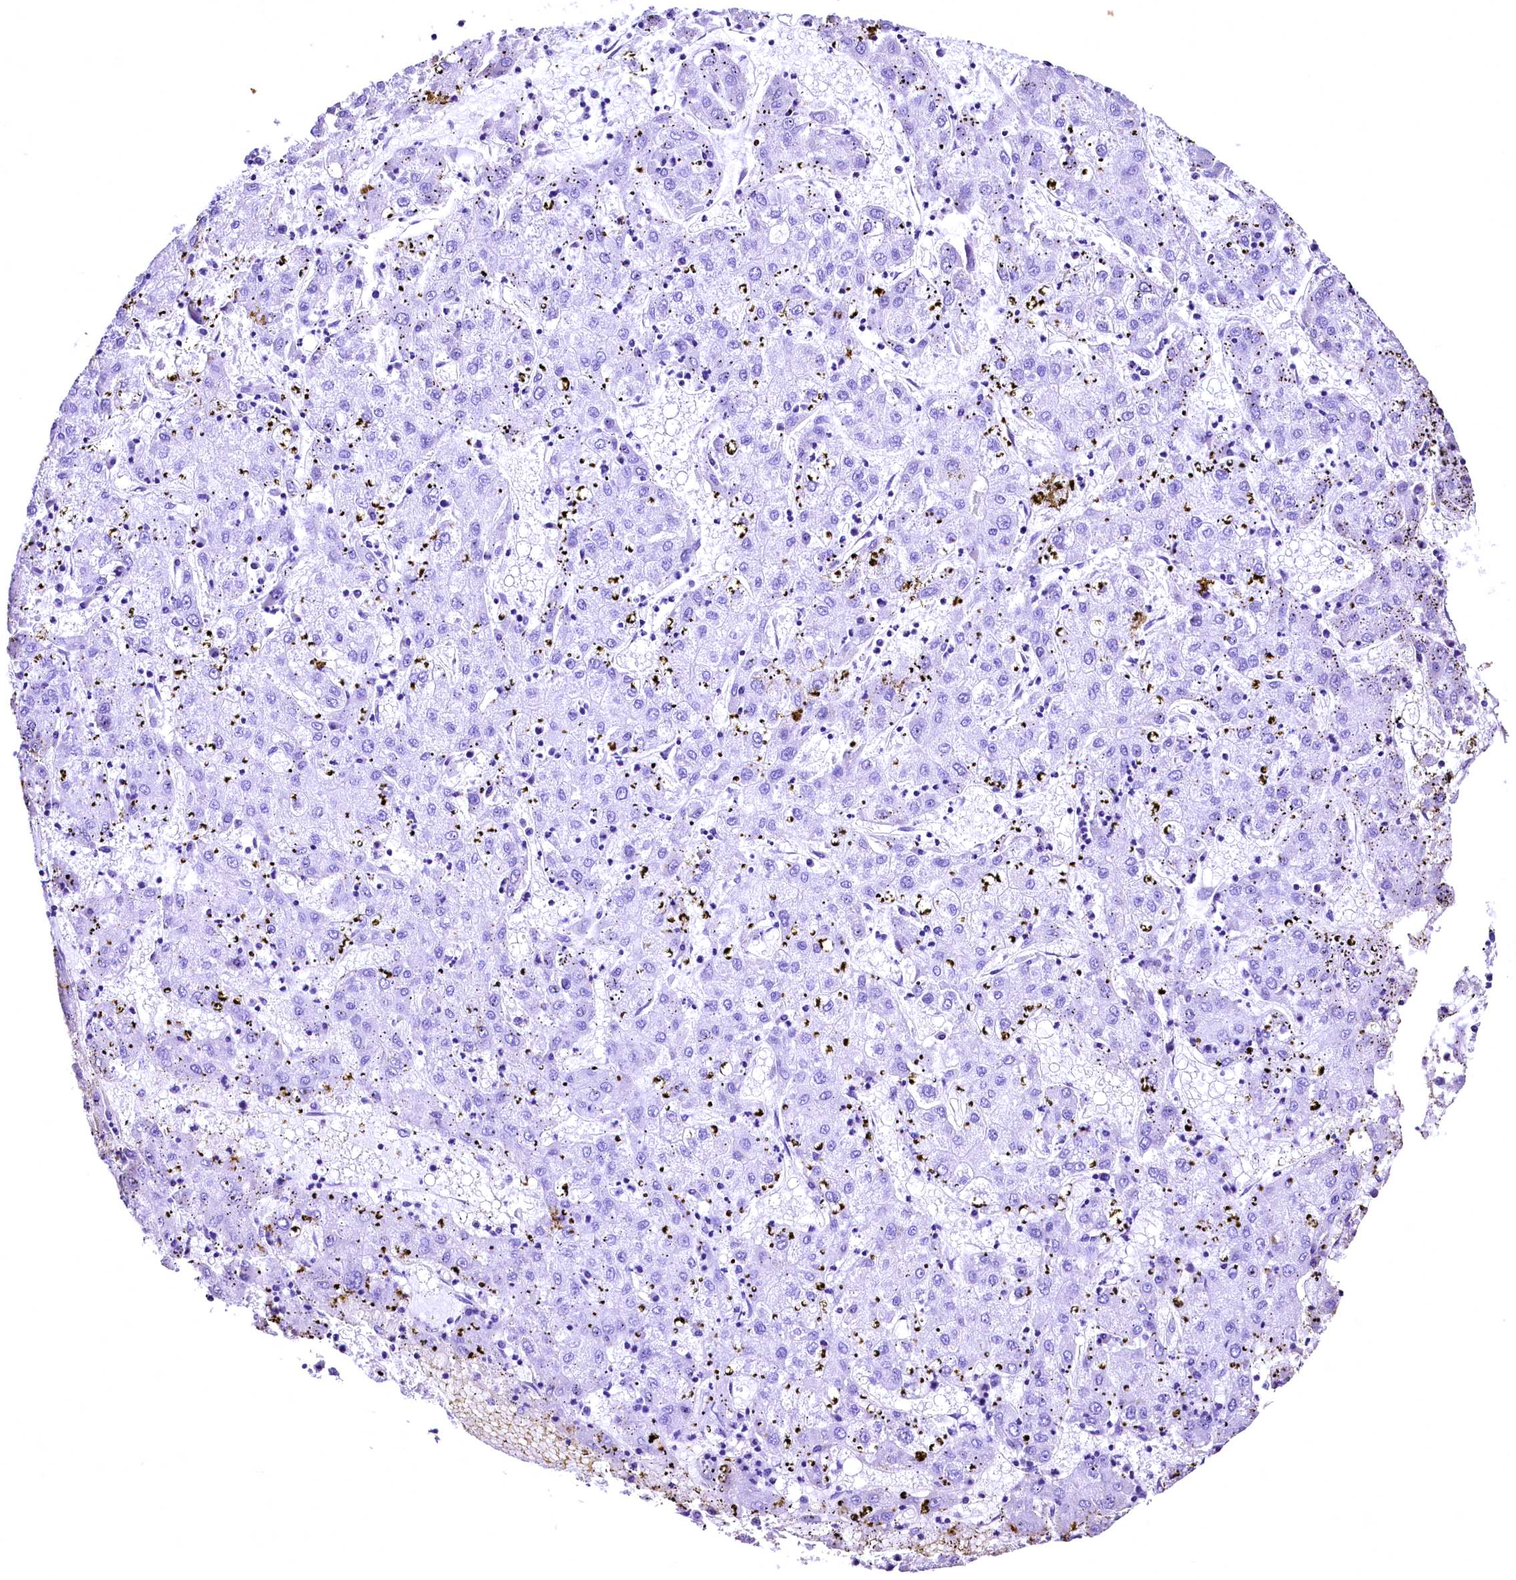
{"staining": {"intensity": "negative", "quantity": "none", "location": "none"}, "tissue": "liver cancer", "cell_type": "Tumor cells", "image_type": "cancer", "snomed": [{"axis": "morphology", "description": "Carcinoma, Hepatocellular, NOS"}, {"axis": "topography", "description": "Liver"}], "caption": "Liver cancer (hepatocellular carcinoma) stained for a protein using immunohistochemistry (IHC) shows no expression tumor cells.", "gene": "LRSAM1", "patient": {"sex": "male", "age": 72}}